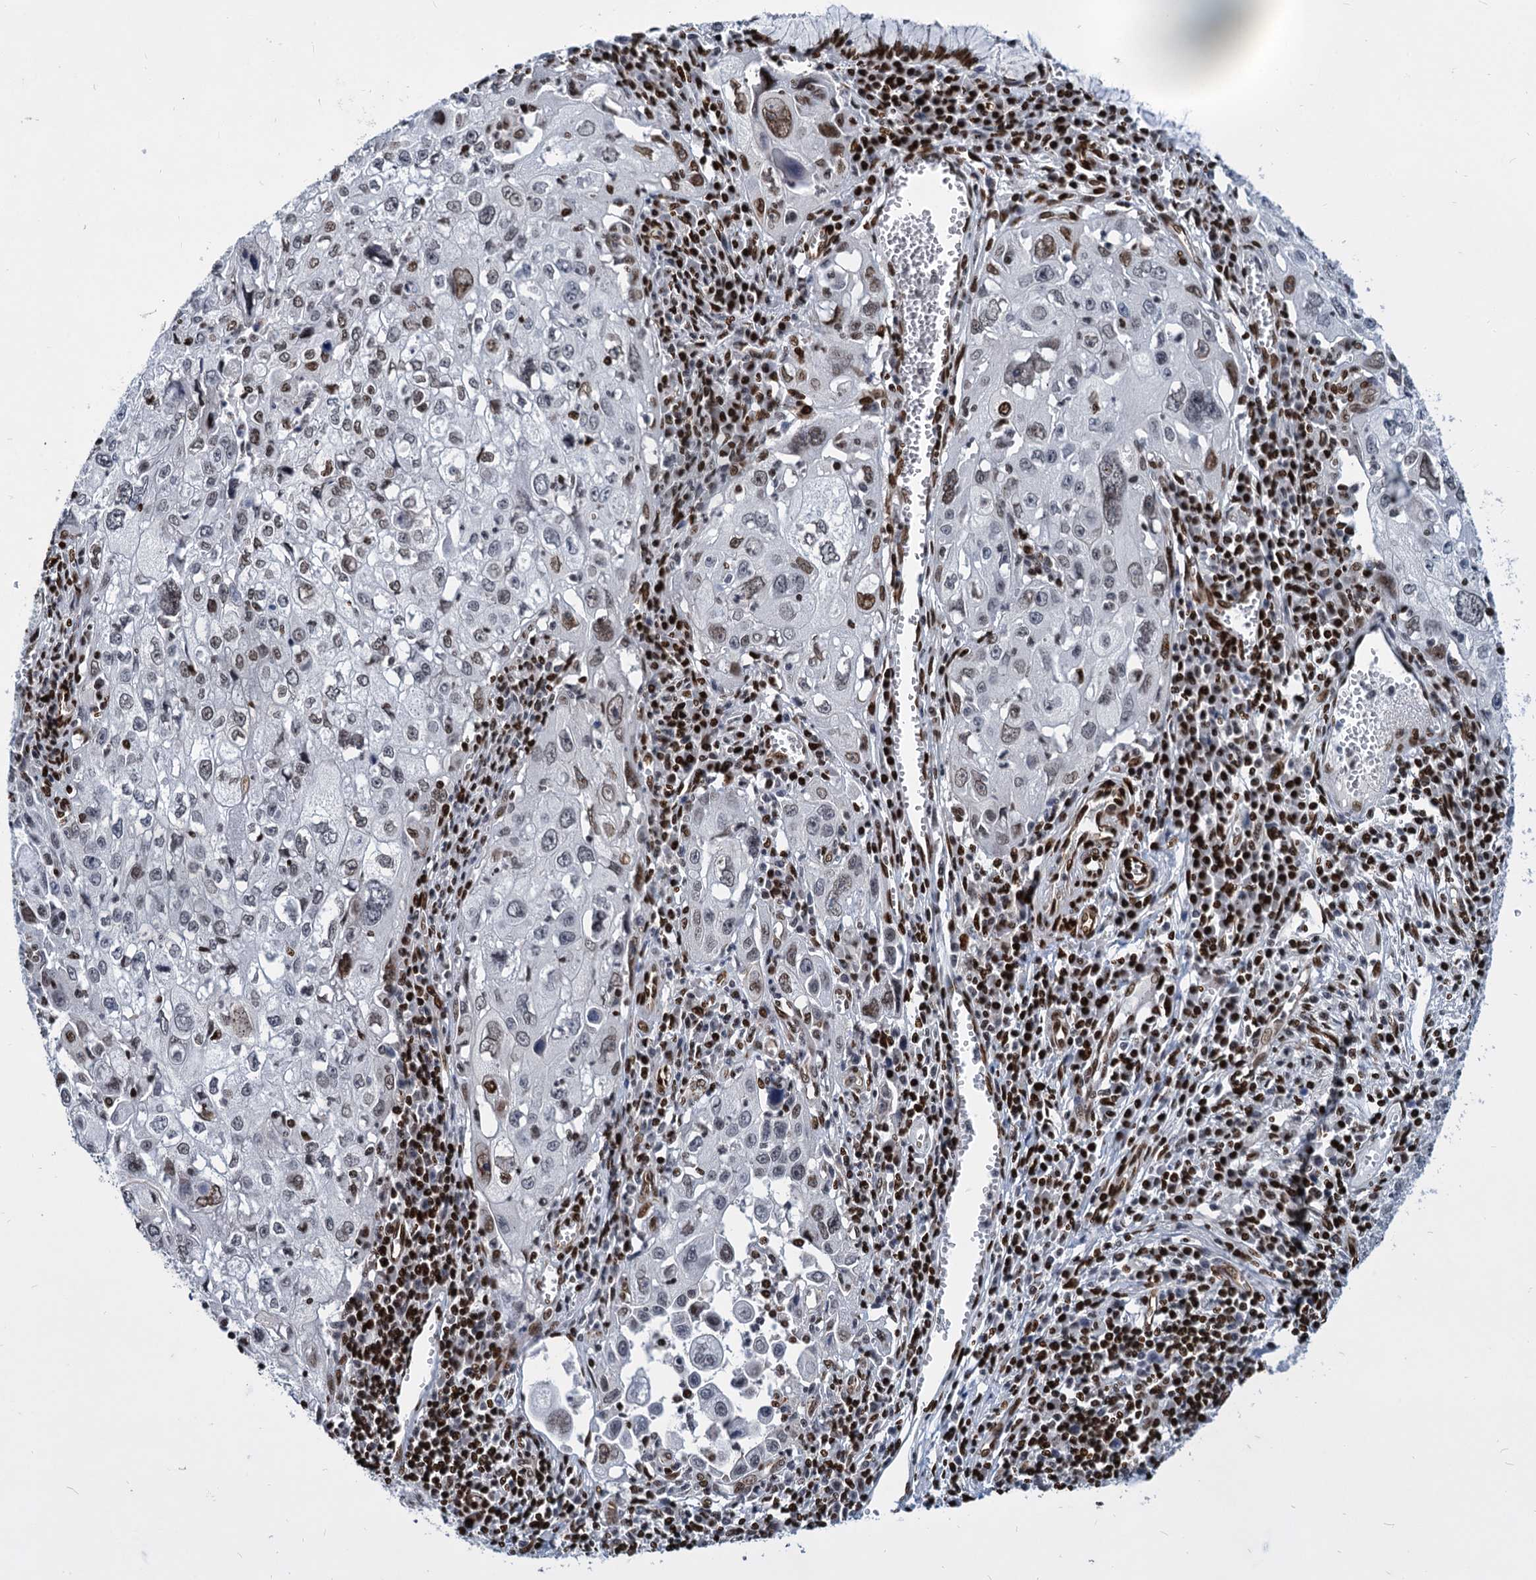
{"staining": {"intensity": "moderate", "quantity": "<25%", "location": "nuclear"}, "tissue": "cervical cancer", "cell_type": "Tumor cells", "image_type": "cancer", "snomed": [{"axis": "morphology", "description": "Squamous cell carcinoma, NOS"}, {"axis": "topography", "description": "Cervix"}], "caption": "A high-resolution photomicrograph shows immunohistochemistry (IHC) staining of squamous cell carcinoma (cervical), which displays moderate nuclear staining in about <25% of tumor cells. (Stains: DAB (3,3'-diaminobenzidine) in brown, nuclei in blue, Microscopy: brightfield microscopy at high magnification).", "gene": "MECP2", "patient": {"sex": "female", "age": 42}}